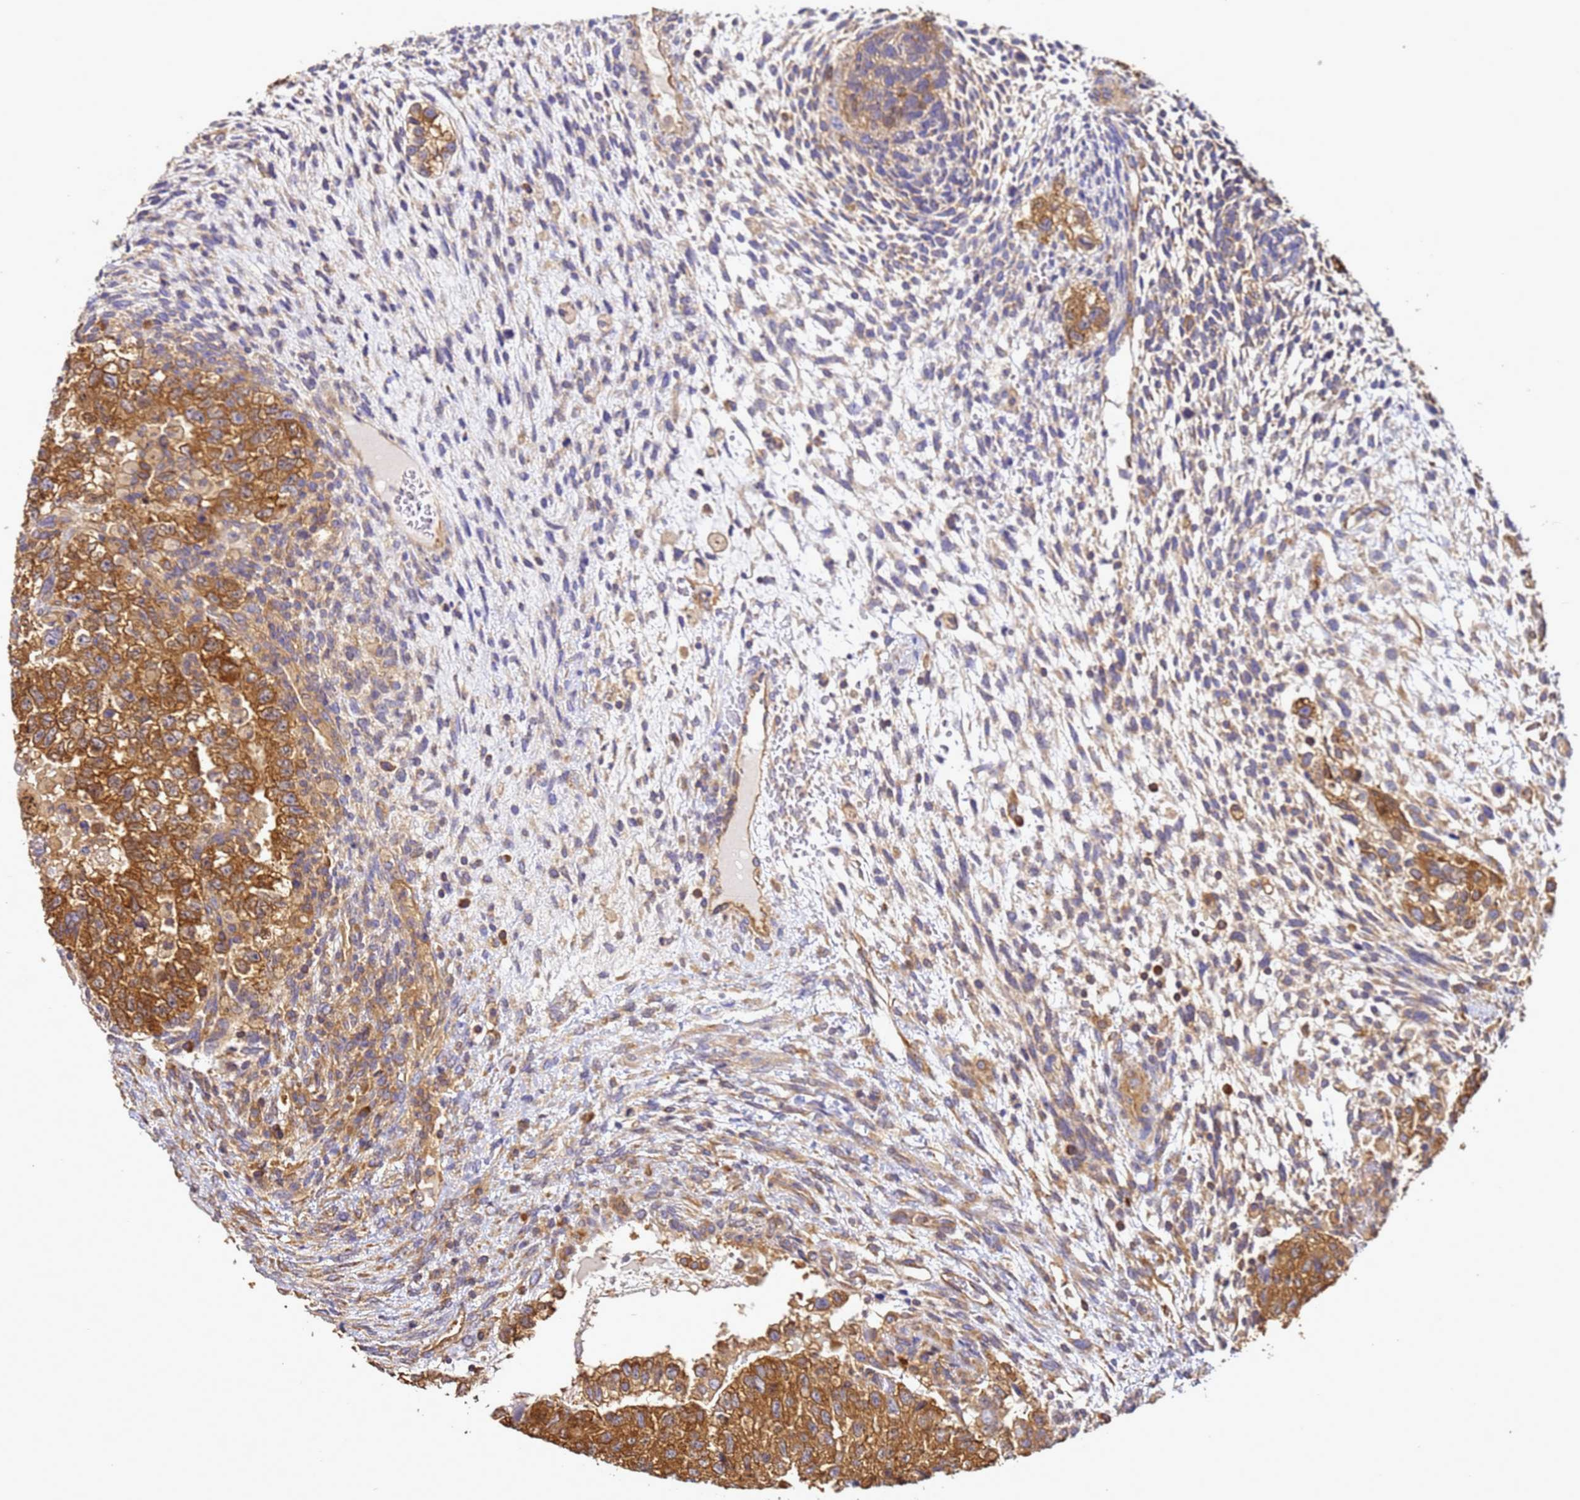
{"staining": {"intensity": "moderate", "quantity": ">75%", "location": "cytoplasmic/membranous"}, "tissue": "testis cancer", "cell_type": "Tumor cells", "image_type": "cancer", "snomed": [{"axis": "morphology", "description": "Normal tissue, NOS"}, {"axis": "morphology", "description": "Carcinoma, Embryonal, NOS"}, {"axis": "topography", "description": "Testis"}], "caption": "DAB (3,3'-diaminobenzidine) immunohistochemical staining of human embryonal carcinoma (testis) shows moderate cytoplasmic/membranous protein positivity in approximately >75% of tumor cells. The protein of interest is shown in brown color, while the nuclei are stained blue.", "gene": "NARS1", "patient": {"sex": "male", "age": 36}}